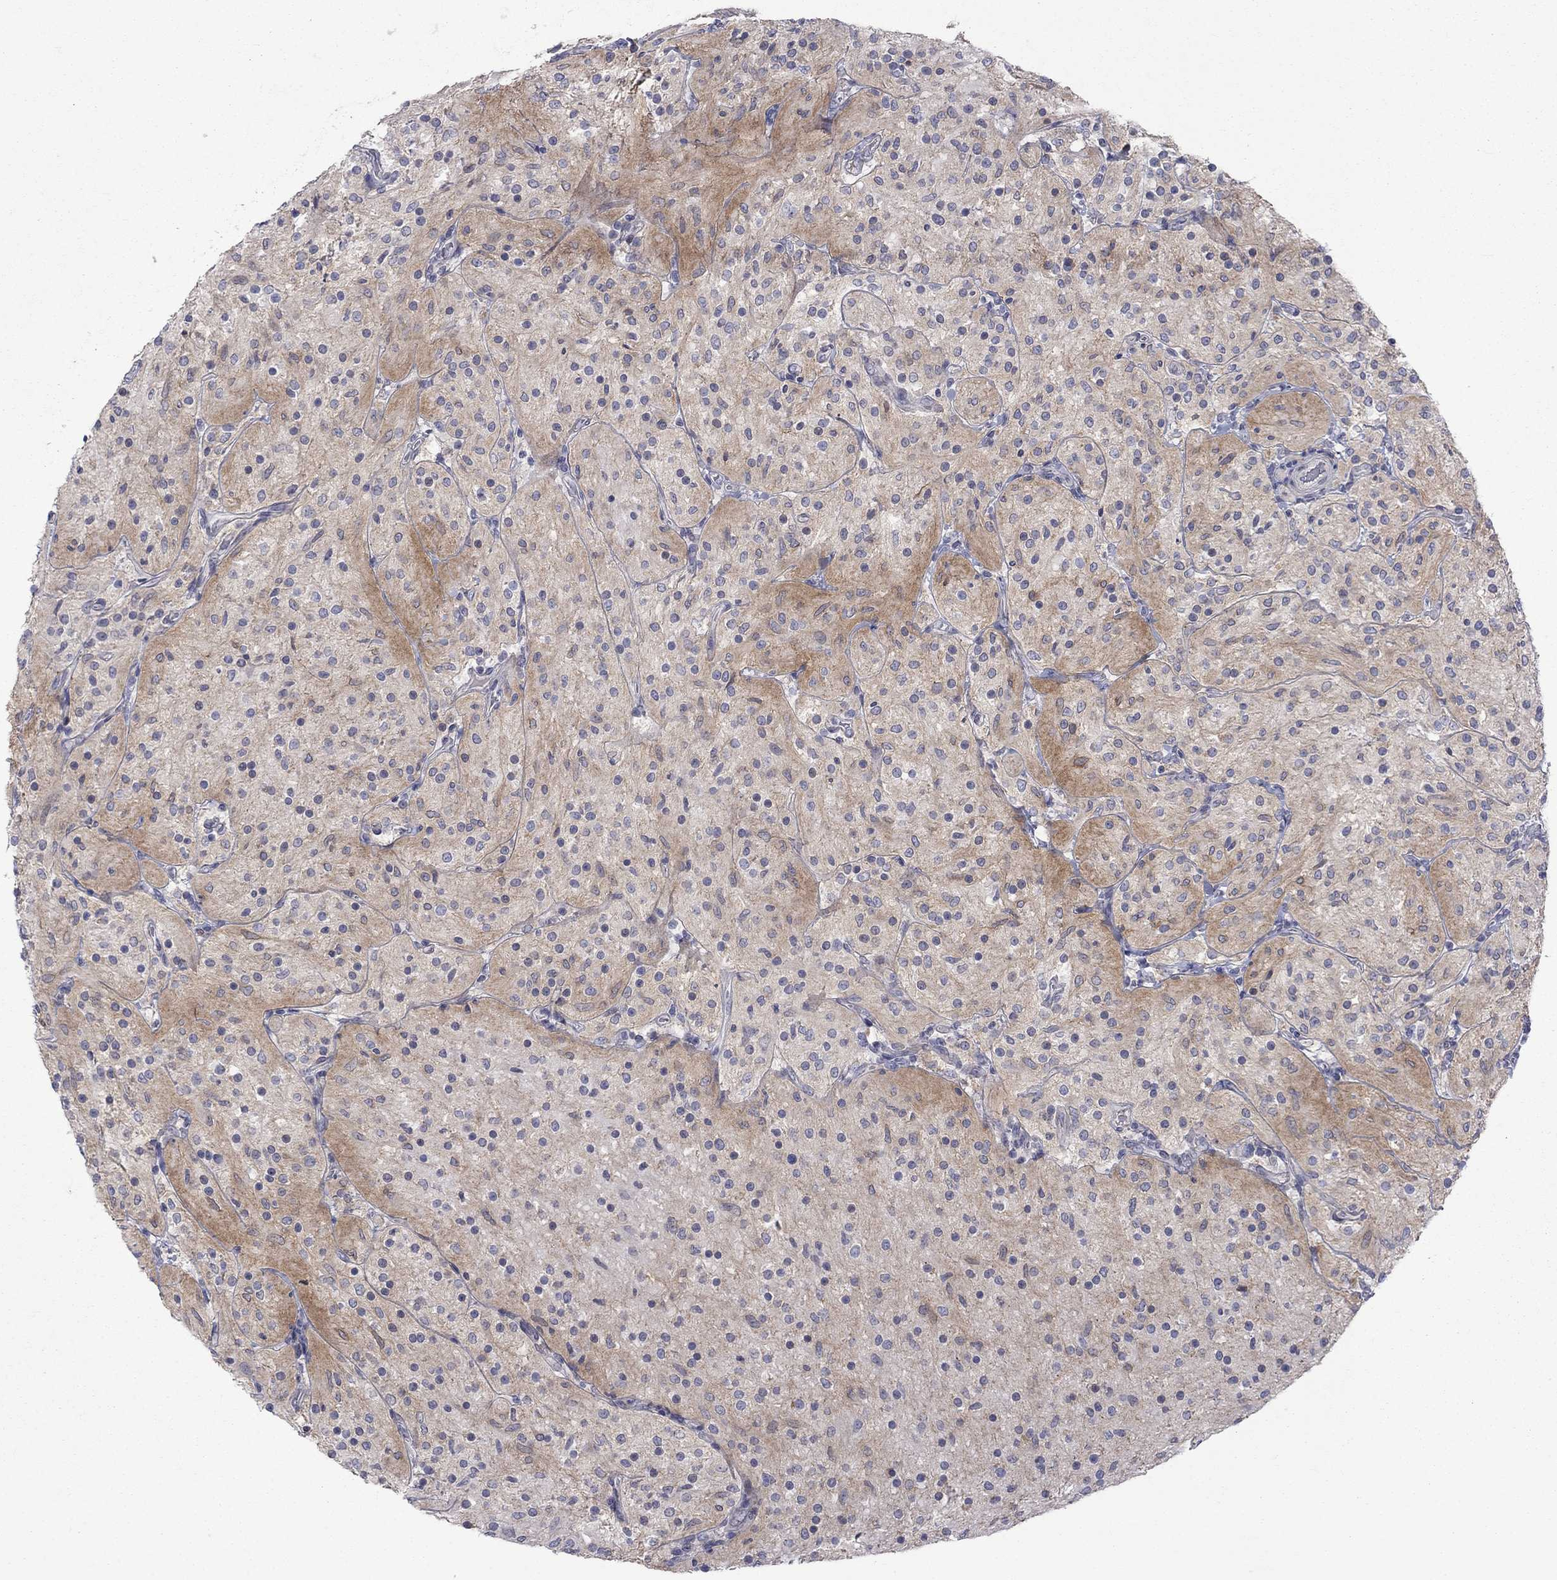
{"staining": {"intensity": "negative", "quantity": "none", "location": "none"}, "tissue": "glioma", "cell_type": "Tumor cells", "image_type": "cancer", "snomed": [{"axis": "morphology", "description": "Glioma, malignant, Low grade"}, {"axis": "topography", "description": "Brain"}], "caption": "The photomicrograph demonstrates no significant expression in tumor cells of malignant glioma (low-grade).", "gene": "KCNJ16", "patient": {"sex": "male", "age": 3}}